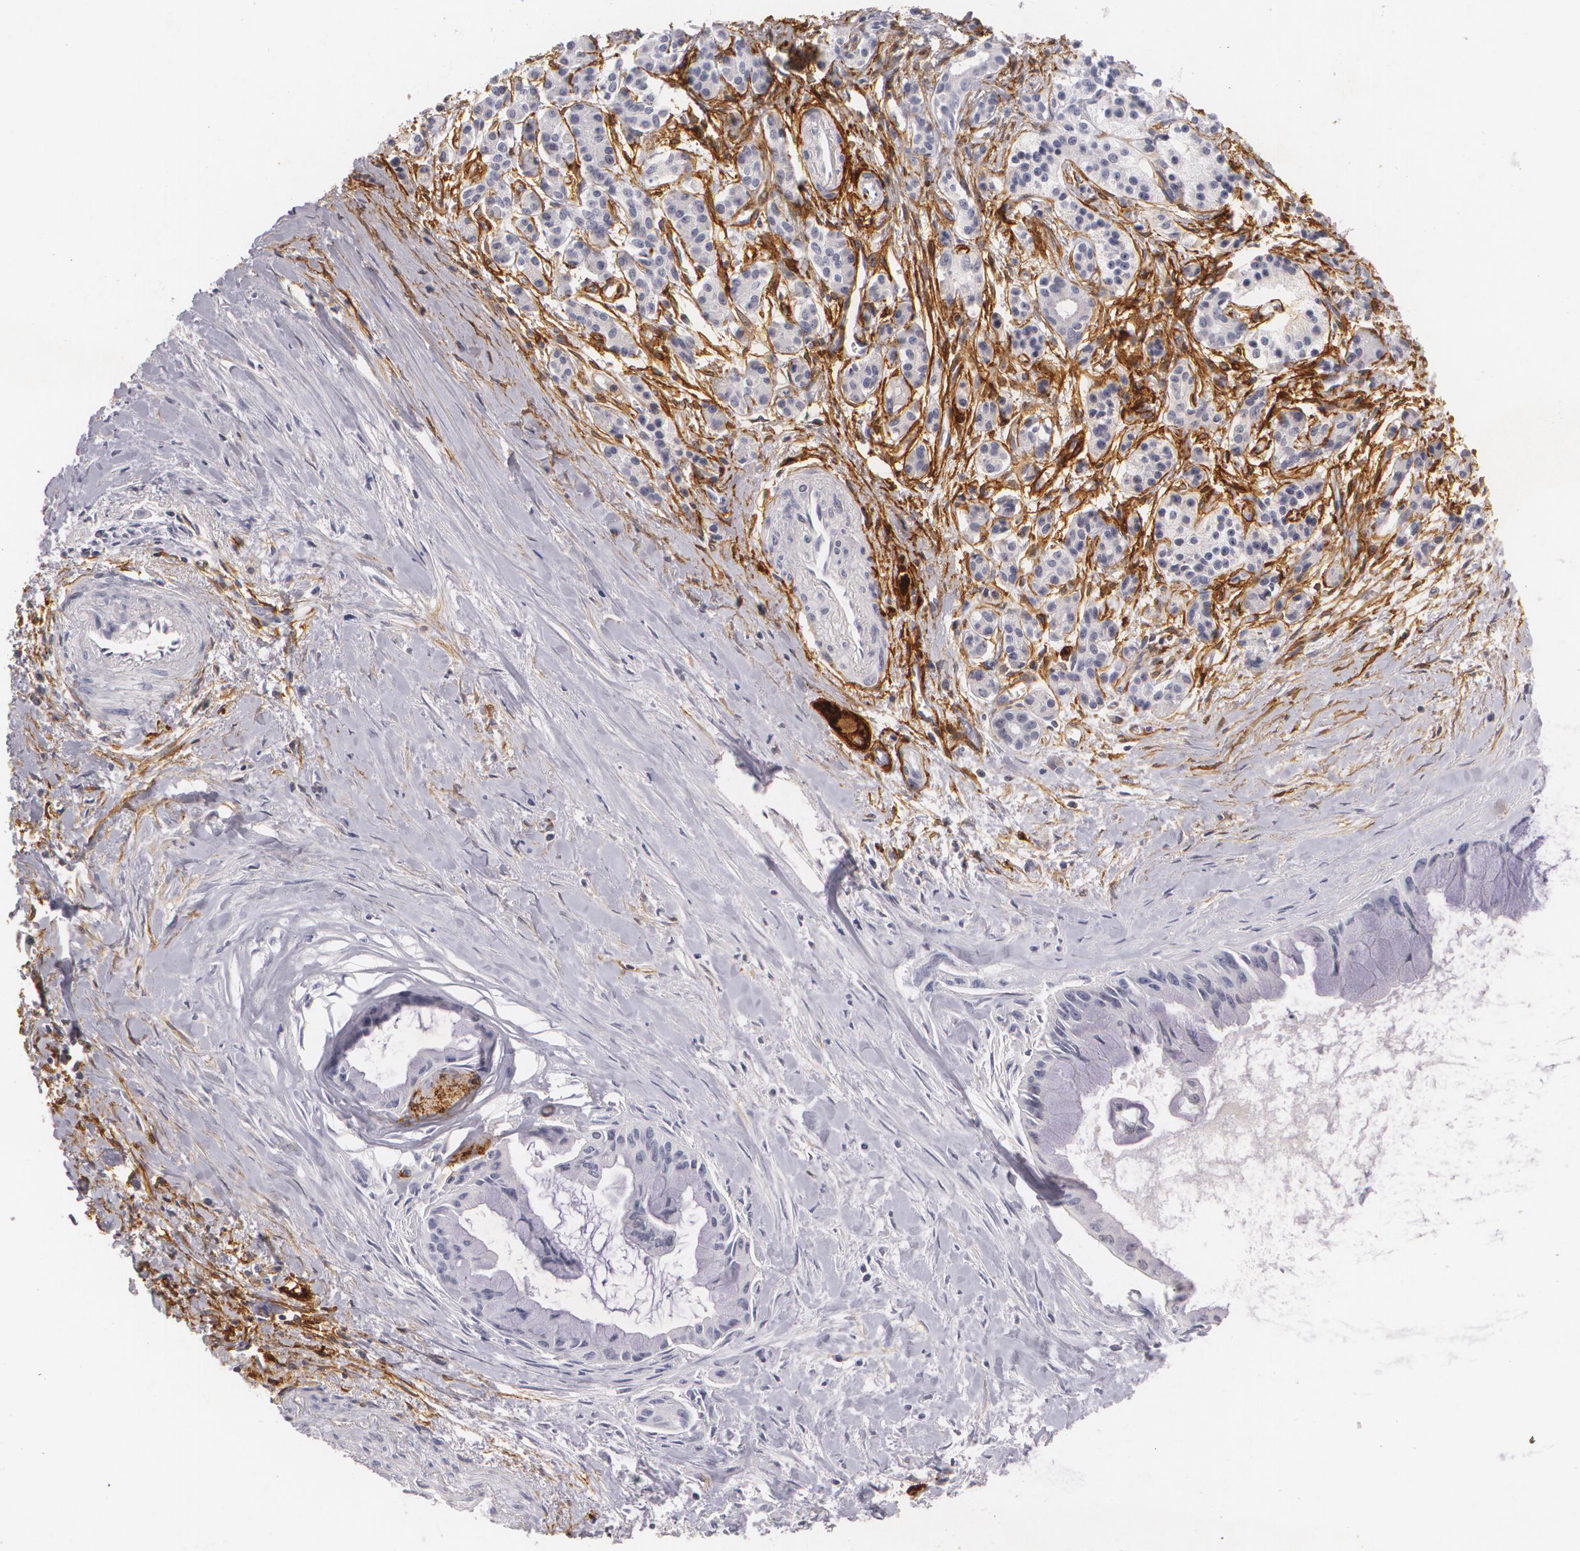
{"staining": {"intensity": "negative", "quantity": "none", "location": "none"}, "tissue": "pancreatic cancer", "cell_type": "Tumor cells", "image_type": "cancer", "snomed": [{"axis": "morphology", "description": "Adenocarcinoma, NOS"}, {"axis": "topography", "description": "Pancreas"}], "caption": "Immunohistochemistry (IHC) of pancreatic cancer (adenocarcinoma) shows no positivity in tumor cells. The staining is performed using DAB (3,3'-diaminobenzidine) brown chromogen with nuclei counter-stained in using hematoxylin.", "gene": "NGFR", "patient": {"sex": "male", "age": 59}}